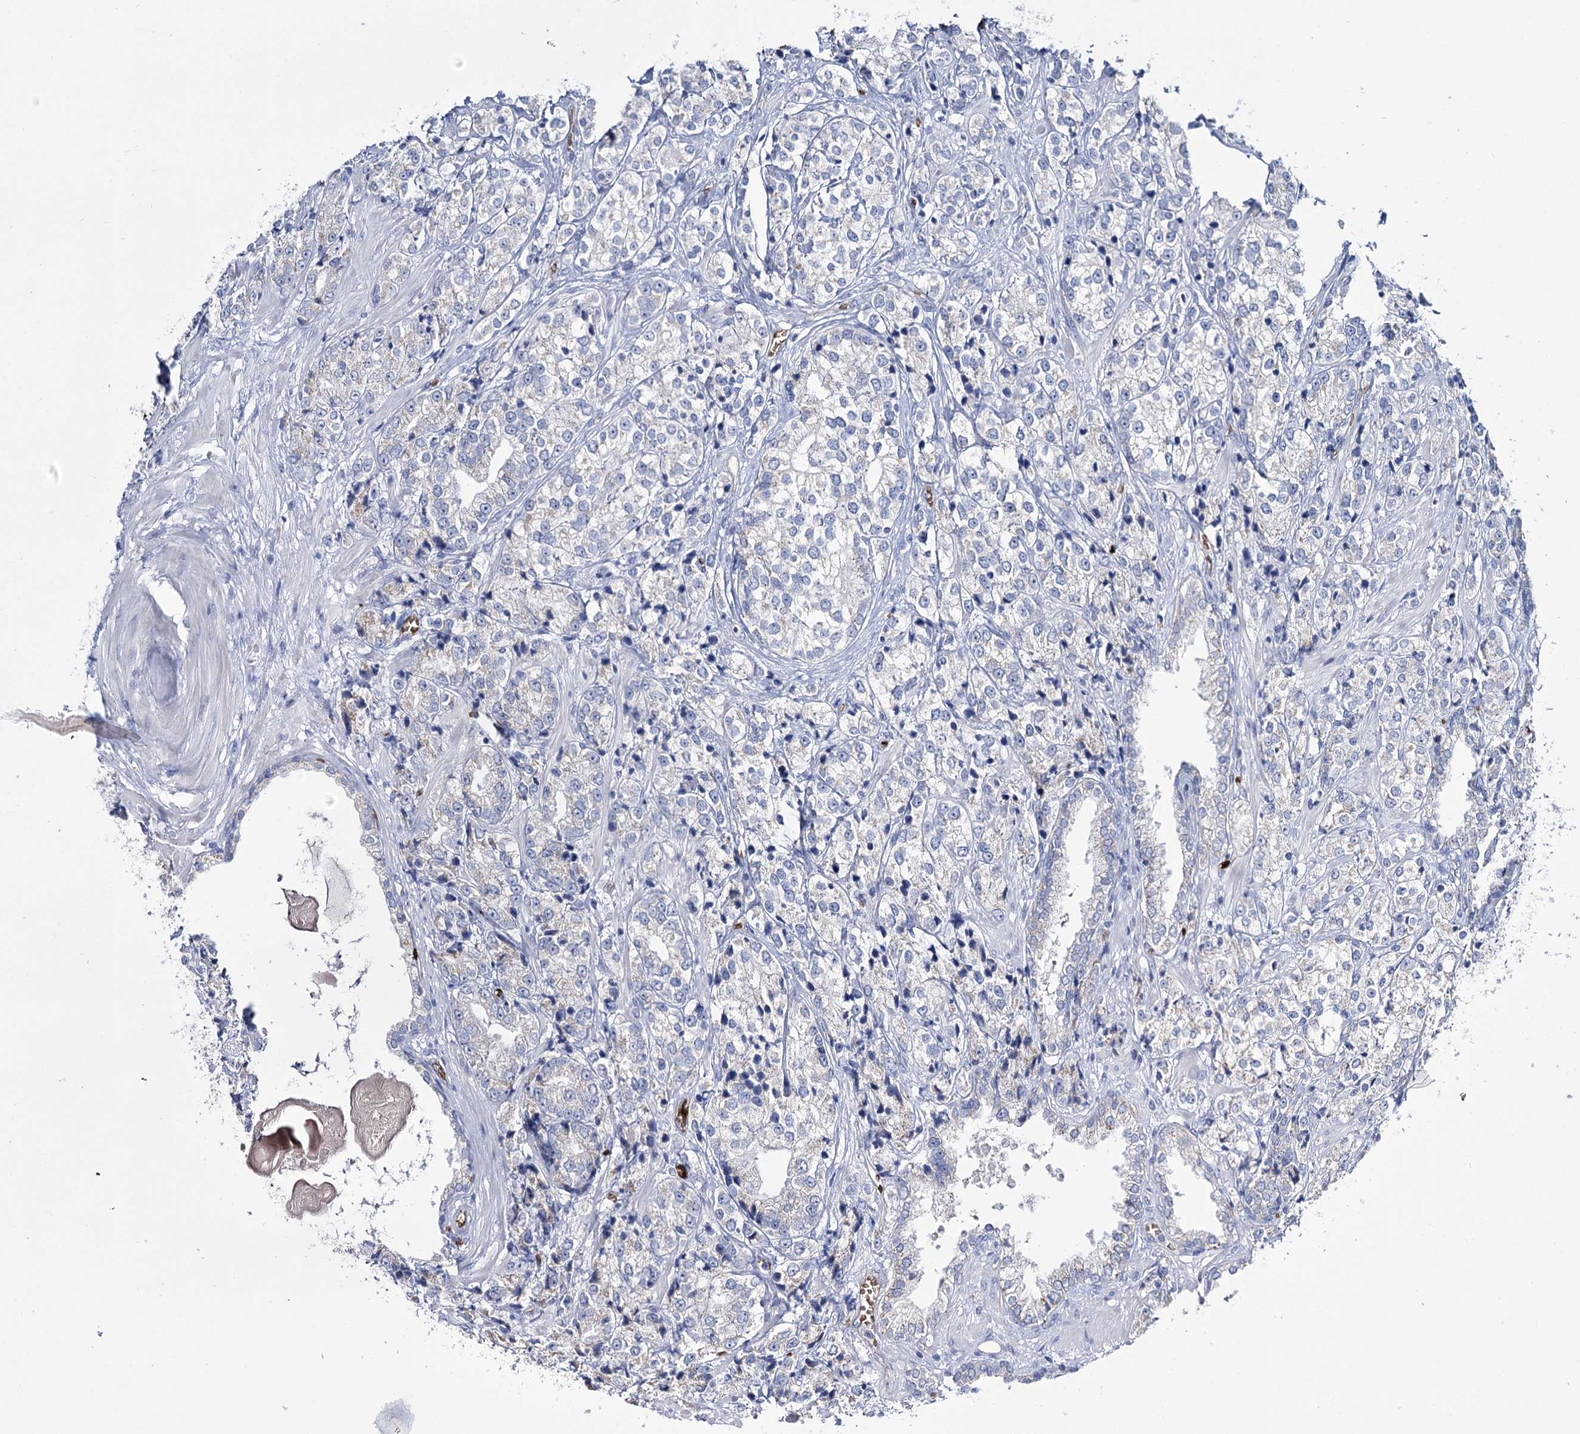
{"staining": {"intensity": "negative", "quantity": "none", "location": "none"}, "tissue": "prostate cancer", "cell_type": "Tumor cells", "image_type": "cancer", "snomed": [{"axis": "morphology", "description": "Adenocarcinoma, High grade"}, {"axis": "topography", "description": "Prostate"}], "caption": "Protein analysis of prostate cancer shows no significant positivity in tumor cells.", "gene": "GBF1", "patient": {"sex": "male", "age": 69}}